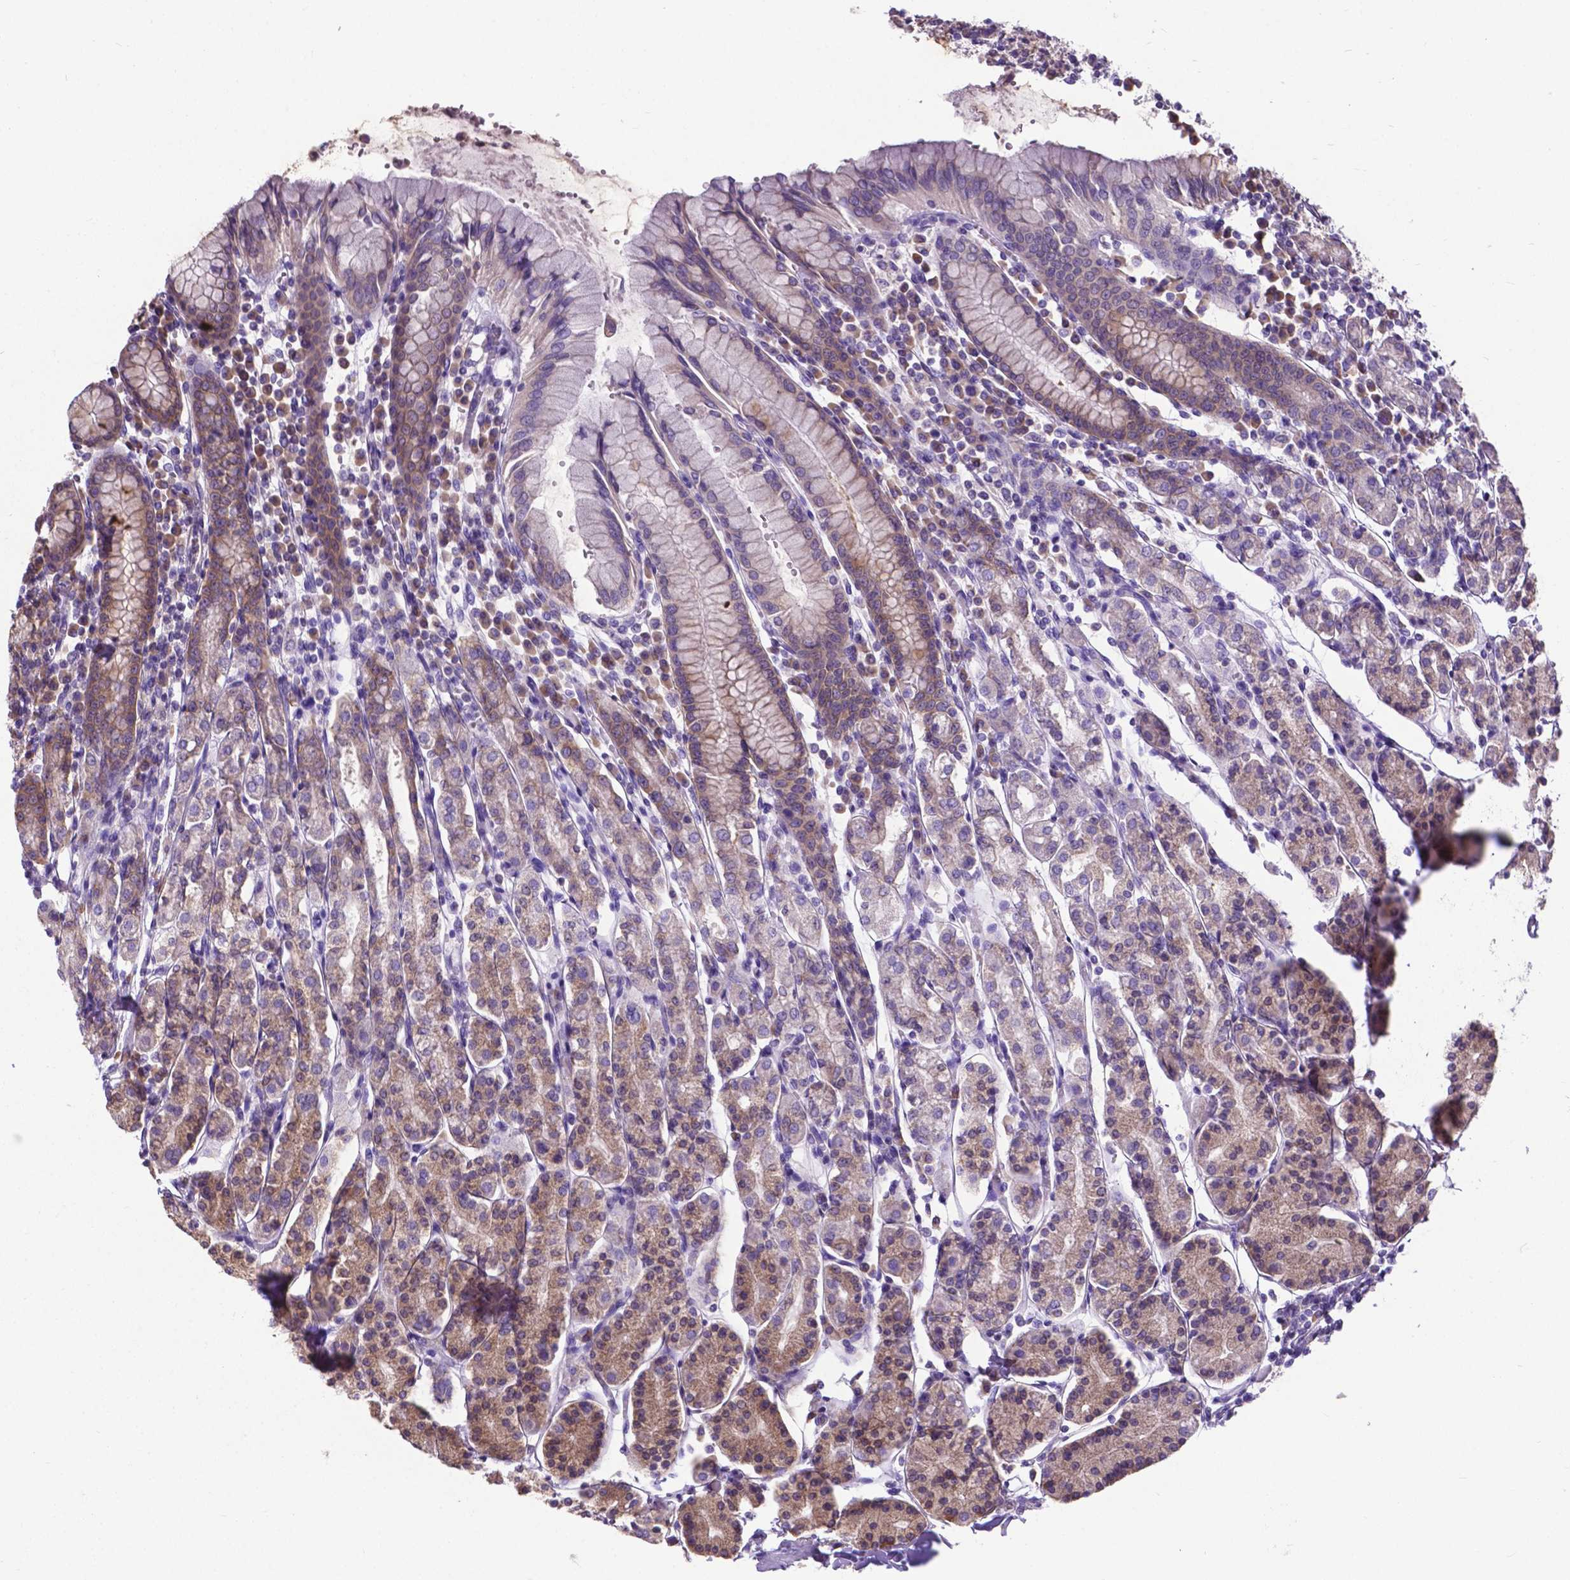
{"staining": {"intensity": "moderate", "quantity": ">75%", "location": "cytoplasmic/membranous"}, "tissue": "stomach", "cell_type": "Glandular cells", "image_type": "normal", "snomed": [{"axis": "morphology", "description": "Normal tissue, NOS"}, {"axis": "topography", "description": "Stomach, upper"}, {"axis": "topography", "description": "Stomach"}], "caption": "Glandular cells reveal moderate cytoplasmic/membranous staining in approximately >75% of cells in unremarkable stomach. Nuclei are stained in blue.", "gene": "RPL6", "patient": {"sex": "male", "age": 62}}